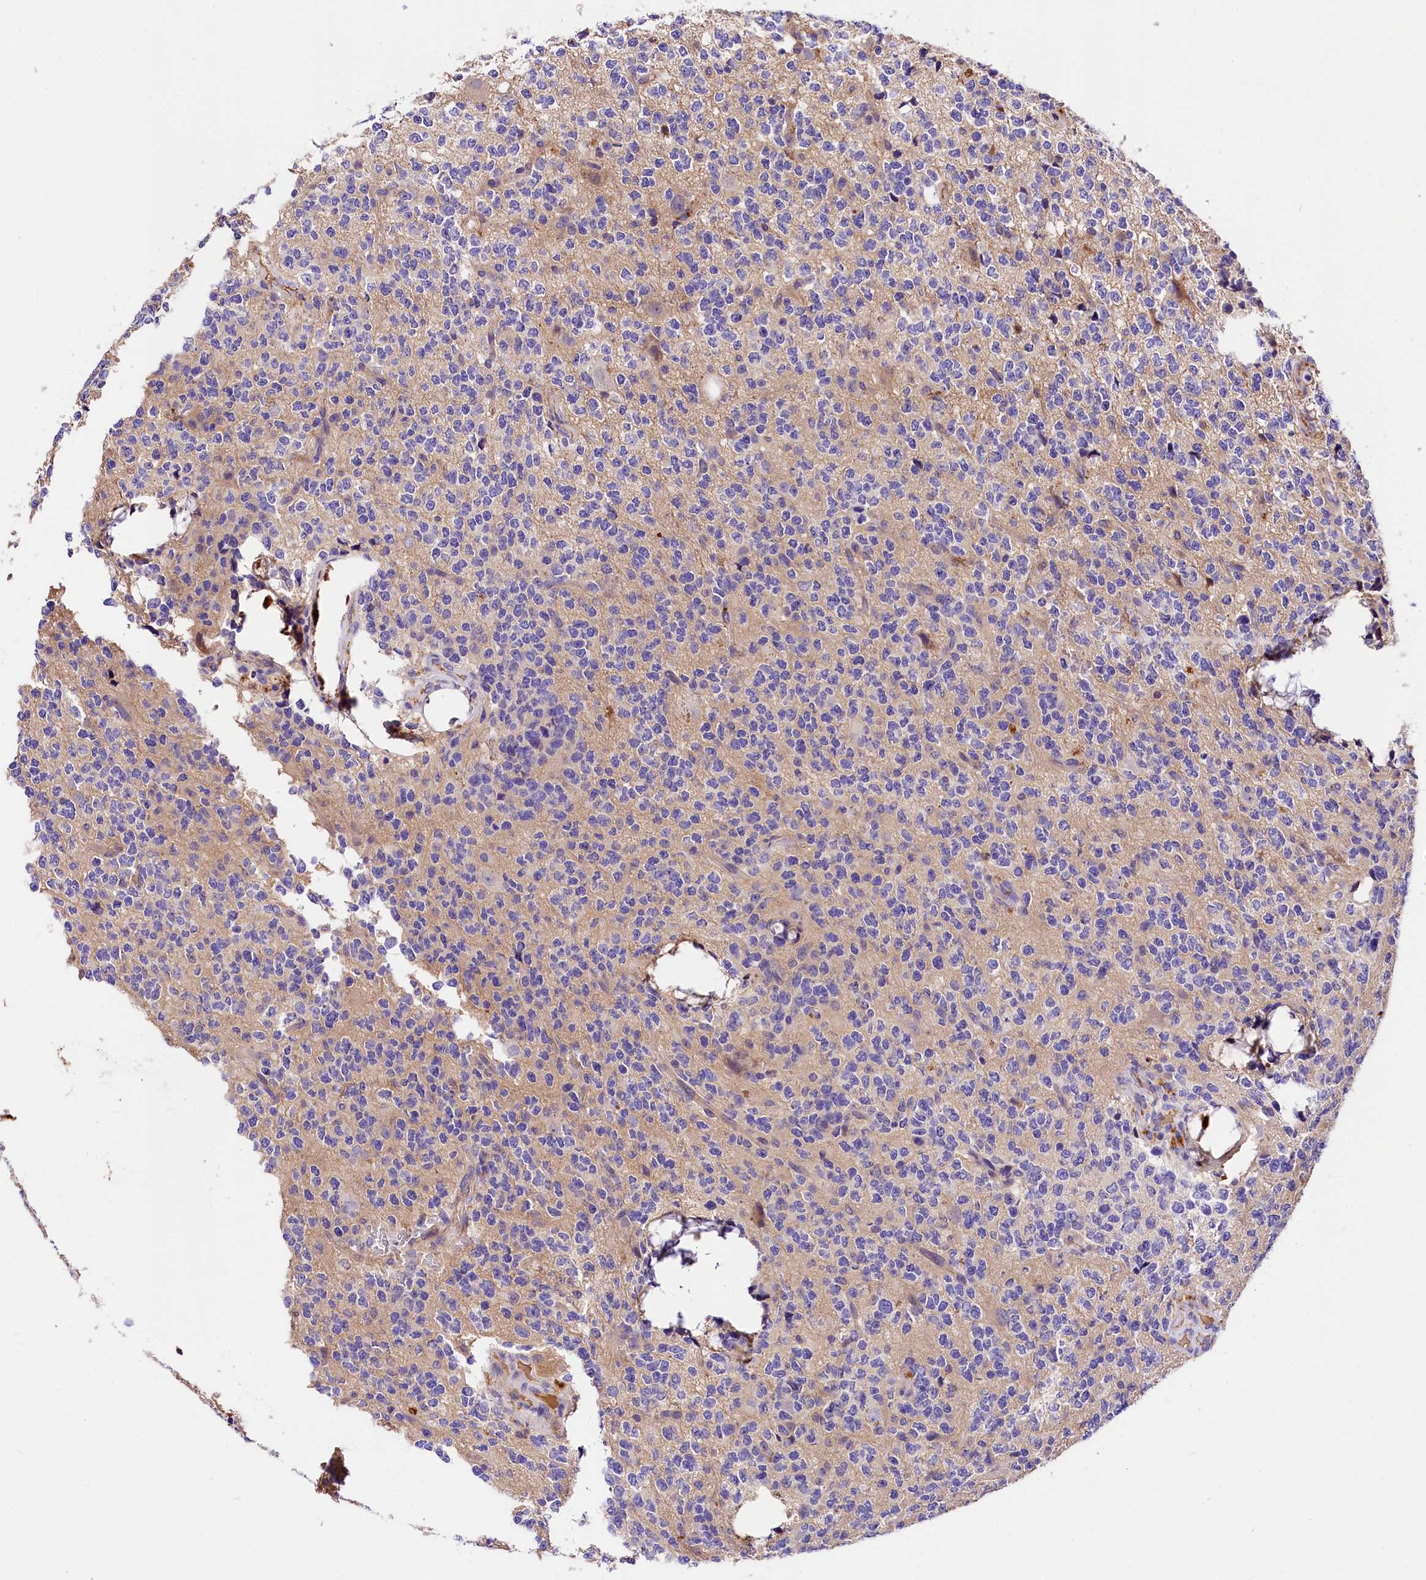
{"staining": {"intensity": "negative", "quantity": "none", "location": "none"}, "tissue": "glioma", "cell_type": "Tumor cells", "image_type": "cancer", "snomed": [{"axis": "morphology", "description": "Glioma, malignant, High grade"}, {"axis": "topography", "description": "Brain"}], "caption": "The histopathology image reveals no significant positivity in tumor cells of glioma. (IHC, brightfield microscopy, high magnification).", "gene": "ARMC6", "patient": {"sex": "female", "age": 62}}